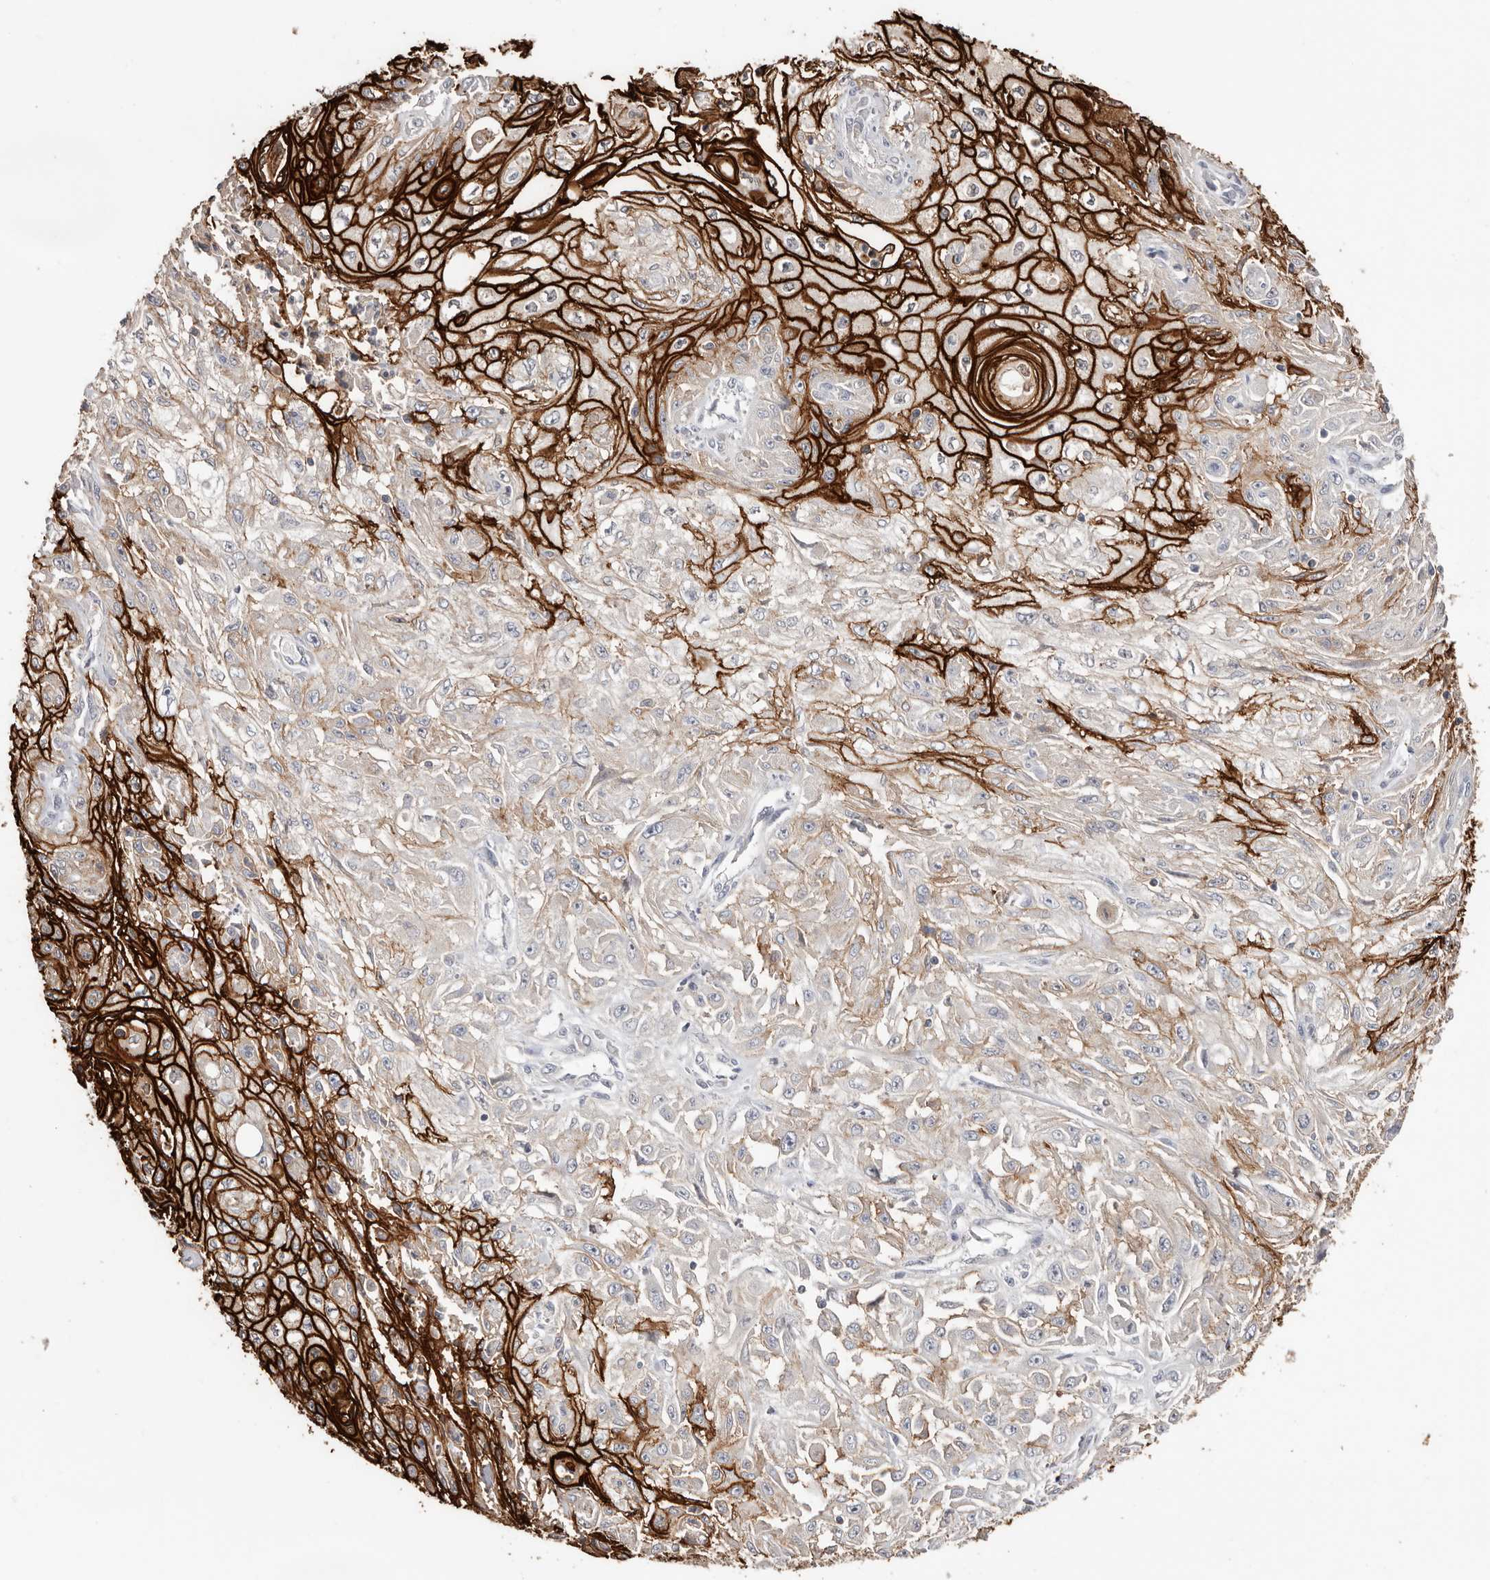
{"staining": {"intensity": "strong", "quantity": "25%-75%", "location": "cytoplasmic/membranous"}, "tissue": "skin cancer", "cell_type": "Tumor cells", "image_type": "cancer", "snomed": [{"axis": "morphology", "description": "Squamous cell carcinoma, NOS"}, {"axis": "morphology", "description": "Squamous cell carcinoma, metastatic, NOS"}, {"axis": "topography", "description": "Skin"}, {"axis": "topography", "description": "Lymph node"}], "caption": "This image demonstrates IHC staining of human skin cancer, with high strong cytoplasmic/membranous expression in approximately 25%-75% of tumor cells.", "gene": "S100A14", "patient": {"sex": "male", "age": 75}}